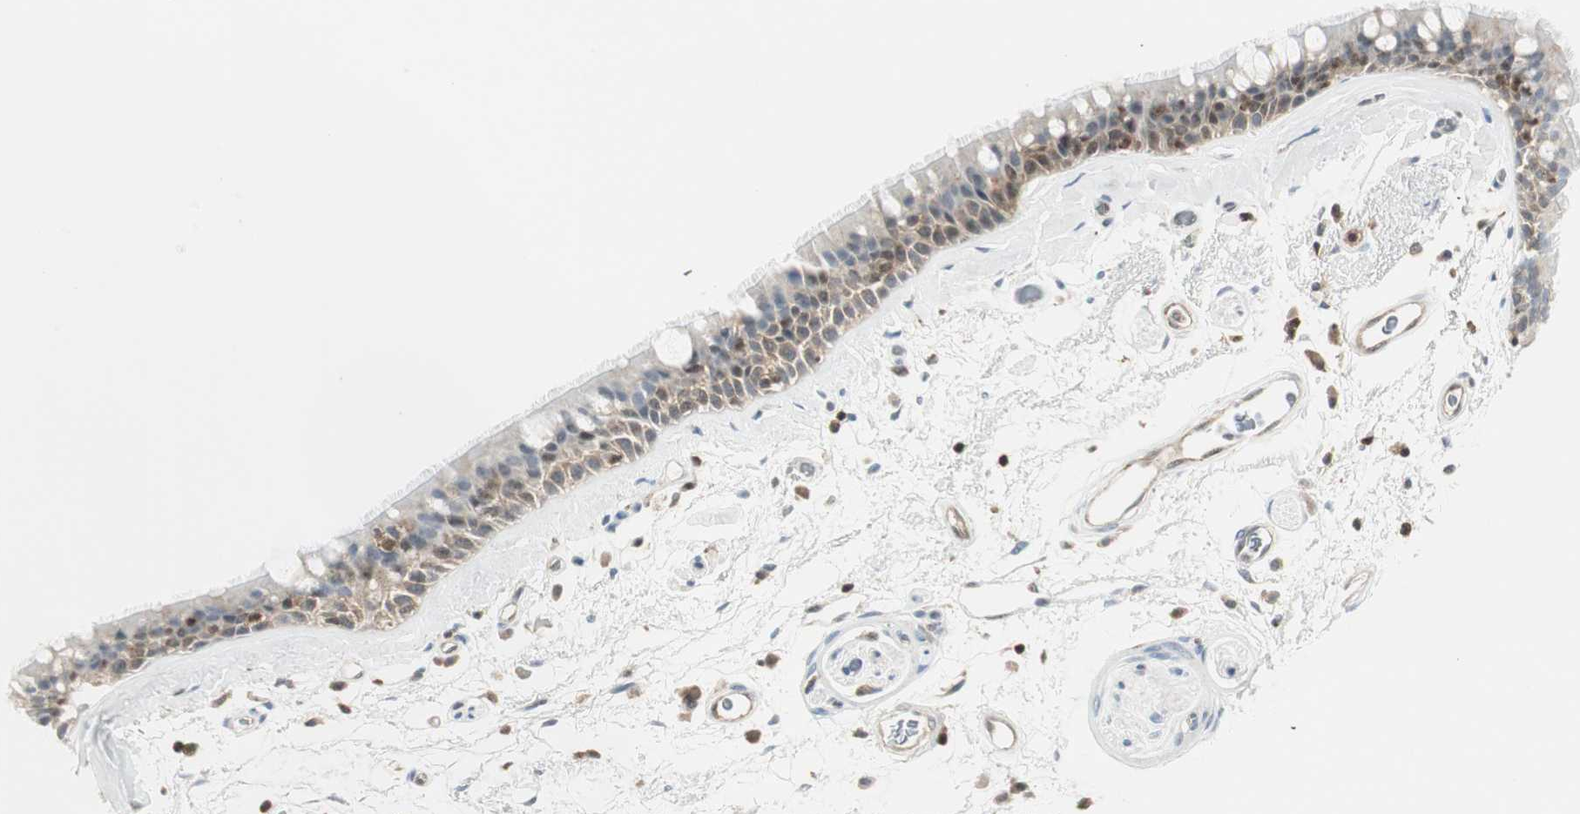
{"staining": {"intensity": "moderate", "quantity": ">75%", "location": "cytoplasmic/membranous"}, "tissue": "bronchus", "cell_type": "Respiratory epithelial cells", "image_type": "normal", "snomed": [{"axis": "morphology", "description": "Normal tissue, NOS"}, {"axis": "morphology", "description": "Adenocarcinoma, NOS"}, {"axis": "topography", "description": "Bronchus"}, {"axis": "topography", "description": "Lung"}], "caption": "A medium amount of moderate cytoplasmic/membranous staining is appreciated in approximately >75% of respiratory epithelial cells in benign bronchus. The staining was performed using DAB (3,3'-diaminobenzidine), with brown indicating positive protein expression. Nuclei are stained blue with hematoxylin.", "gene": "PPP1CA", "patient": {"sex": "female", "age": 54}}